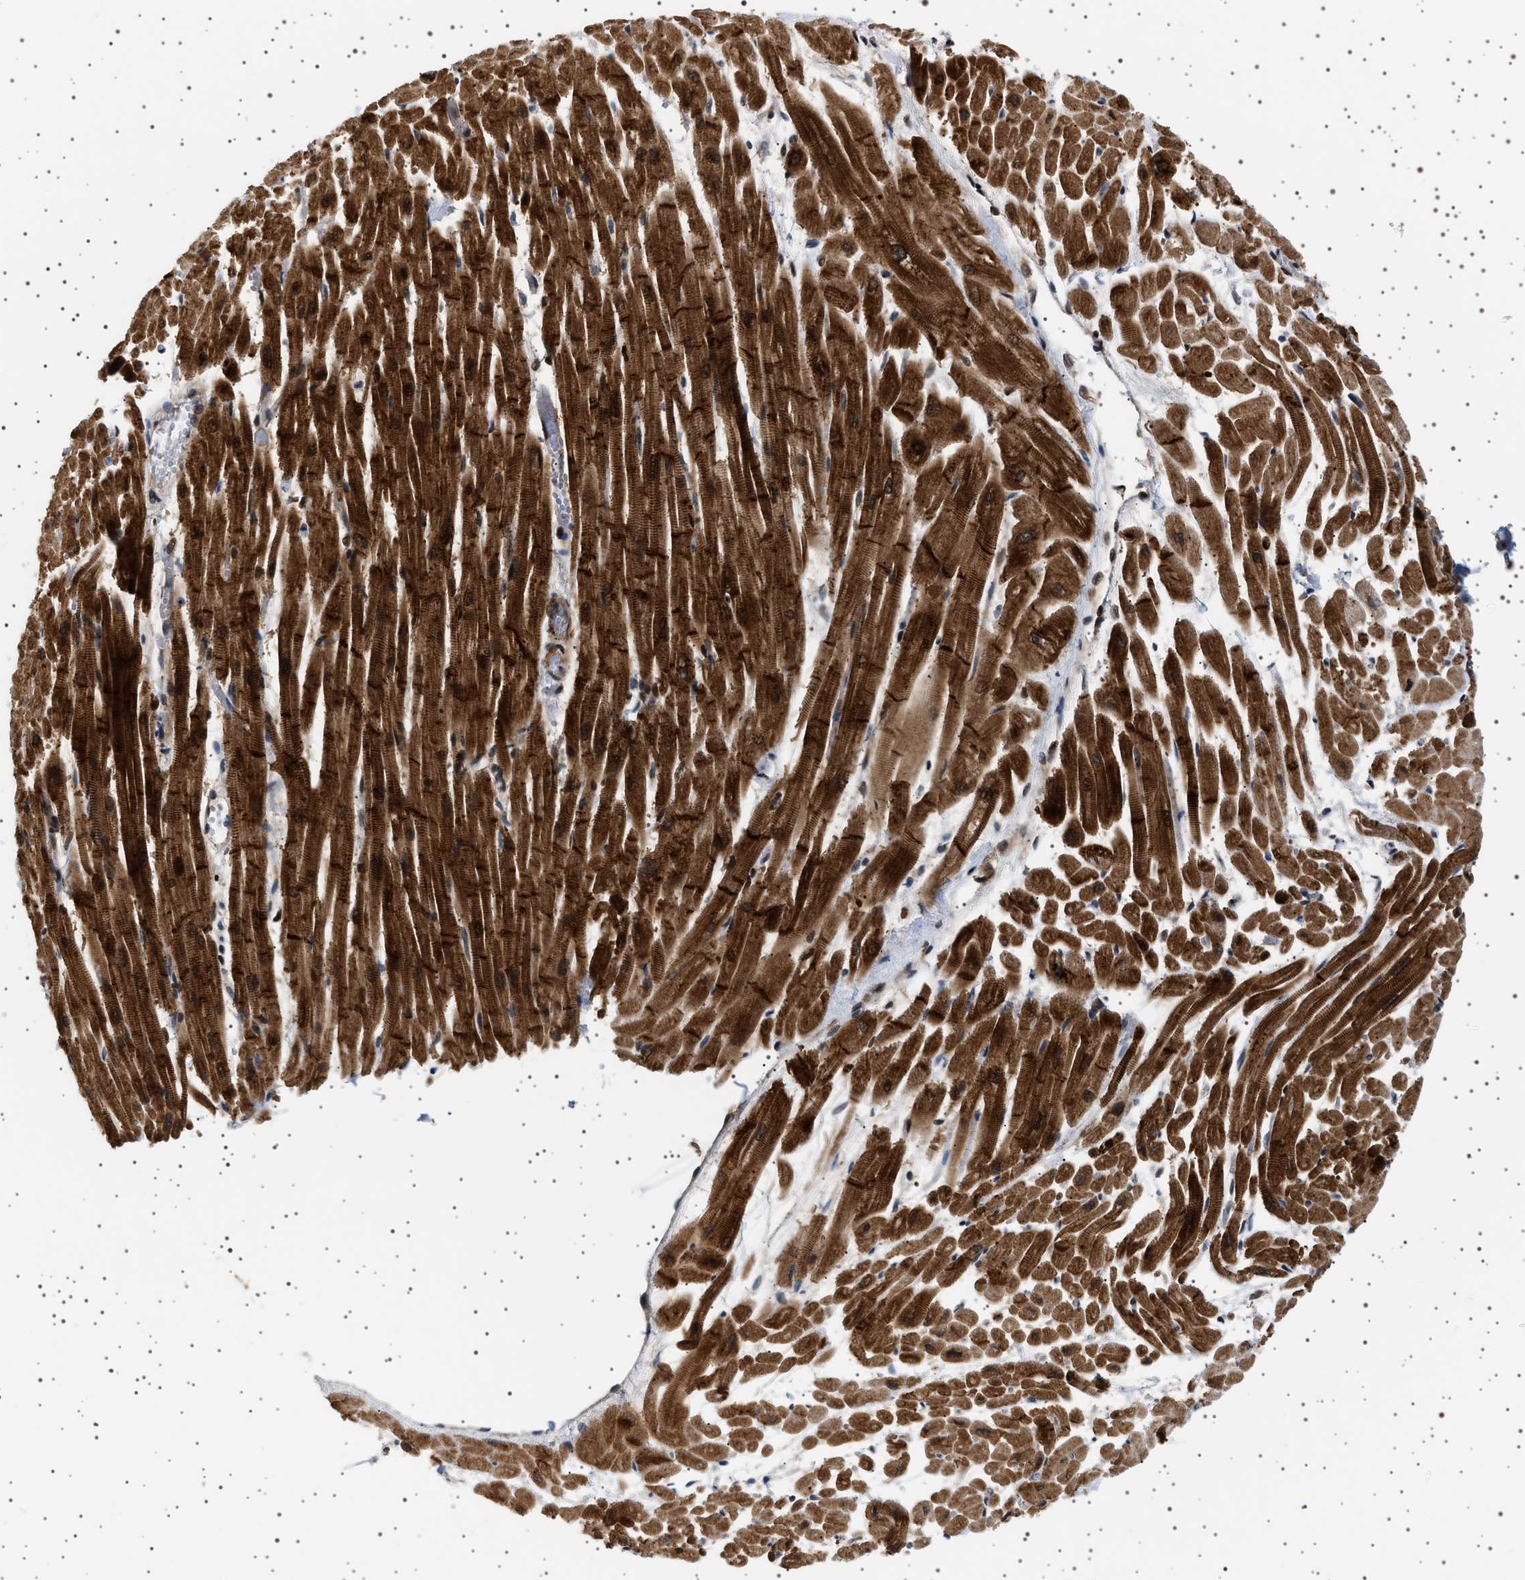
{"staining": {"intensity": "strong", "quantity": ">75%", "location": "cytoplasmic/membranous"}, "tissue": "heart muscle", "cell_type": "Cardiomyocytes", "image_type": "normal", "snomed": [{"axis": "morphology", "description": "Normal tissue, NOS"}, {"axis": "topography", "description": "Heart"}], "caption": "Brown immunohistochemical staining in unremarkable heart muscle shows strong cytoplasmic/membranous positivity in about >75% of cardiomyocytes.", "gene": "BAG3", "patient": {"sex": "male", "age": 45}}